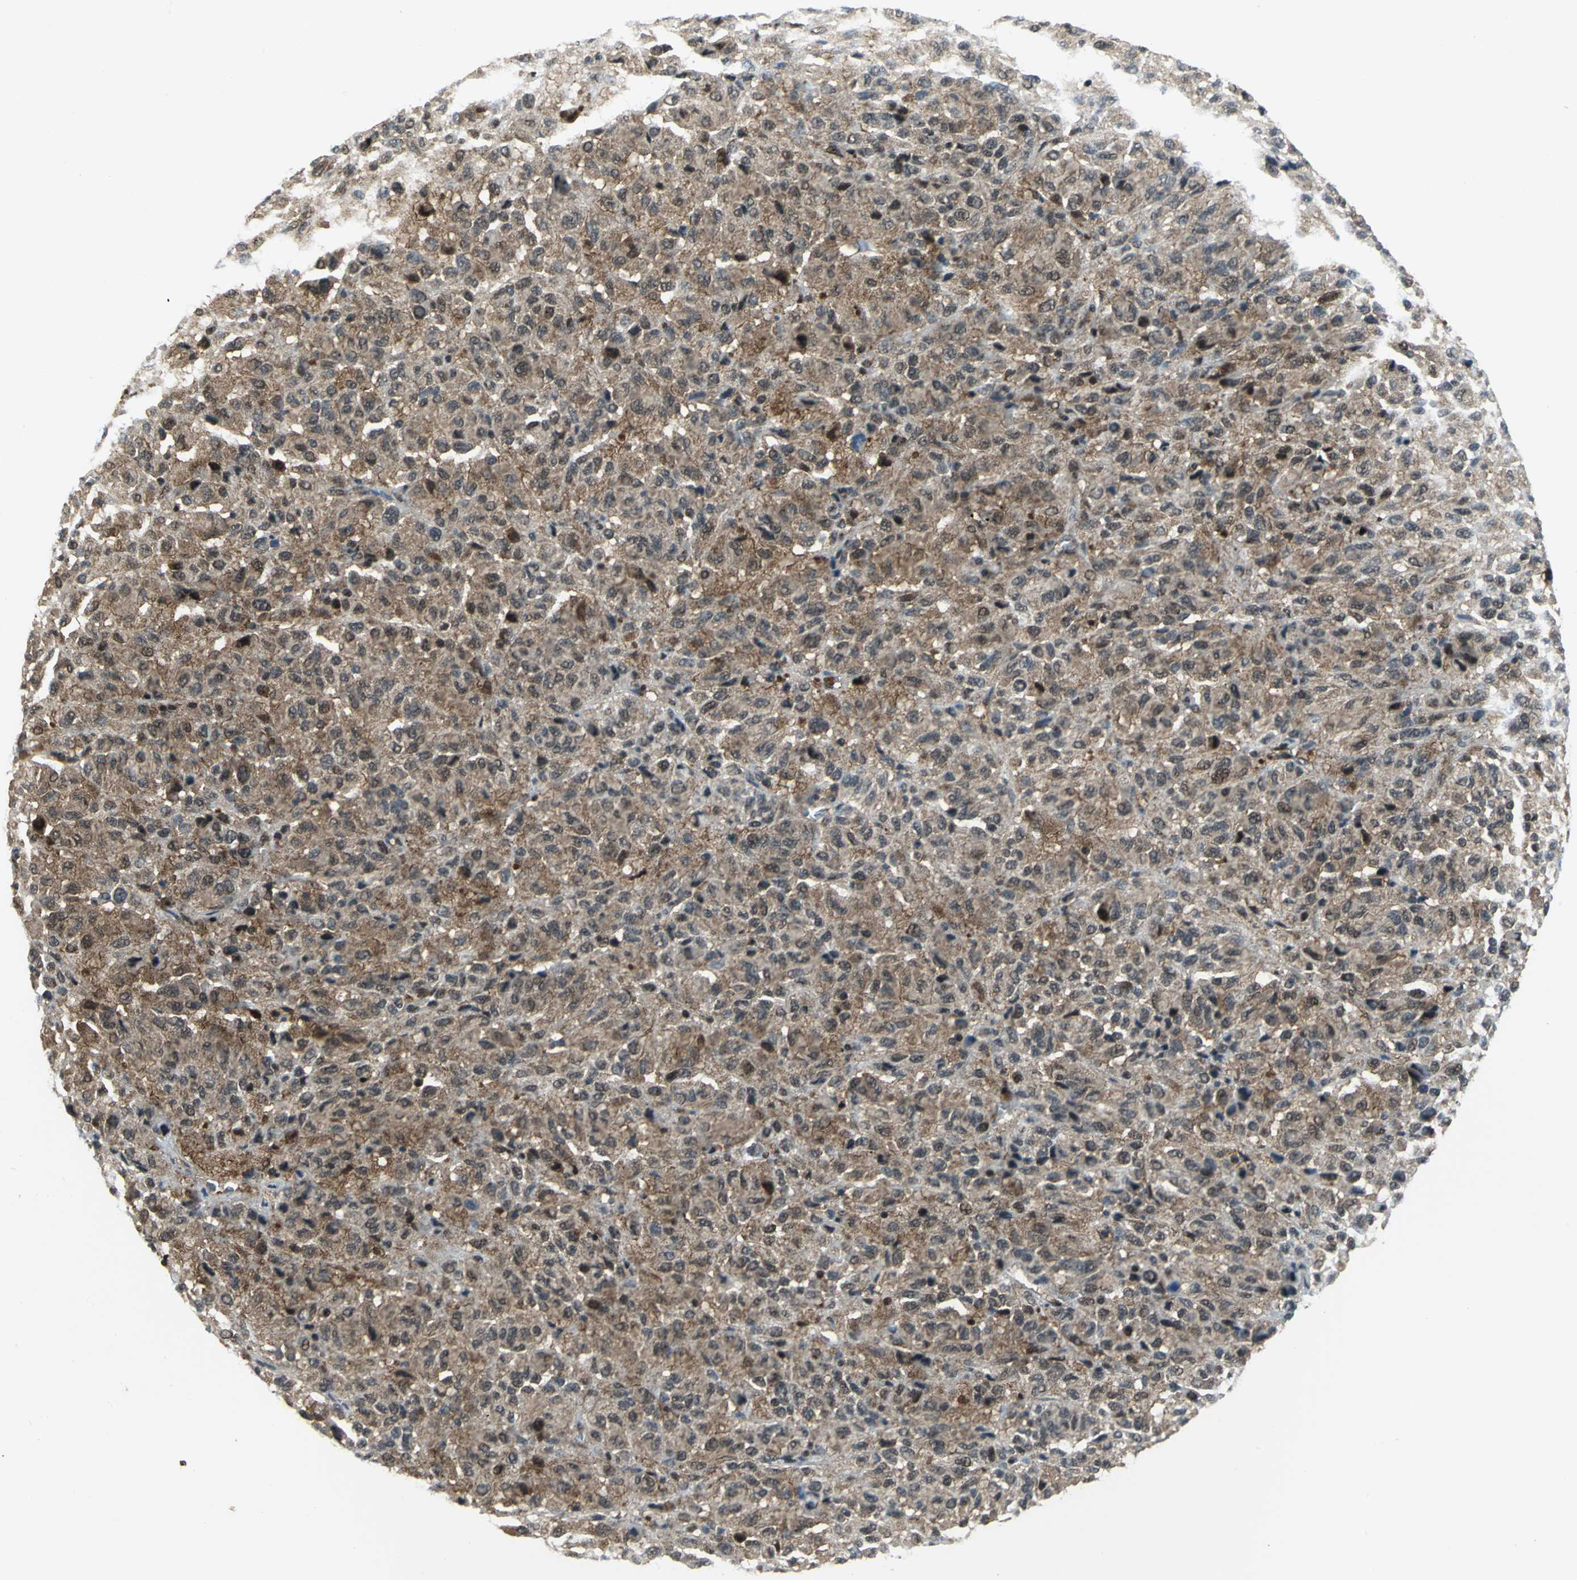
{"staining": {"intensity": "moderate", "quantity": "25%-75%", "location": "nuclear"}, "tissue": "melanoma", "cell_type": "Tumor cells", "image_type": "cancer", "snomed": [{"axis": "morphology", "description": "Malignant melanoma, Metastatic site"}, {"axis": "topography", "description": "Lung"}], "caption": "Malignant melanoma (metastatic site) stained for a protein exhibits moderate nuclear positivity in tumor cells.", "gene": "PSMA4", "patient": {"sex": "male", "age": 64}}